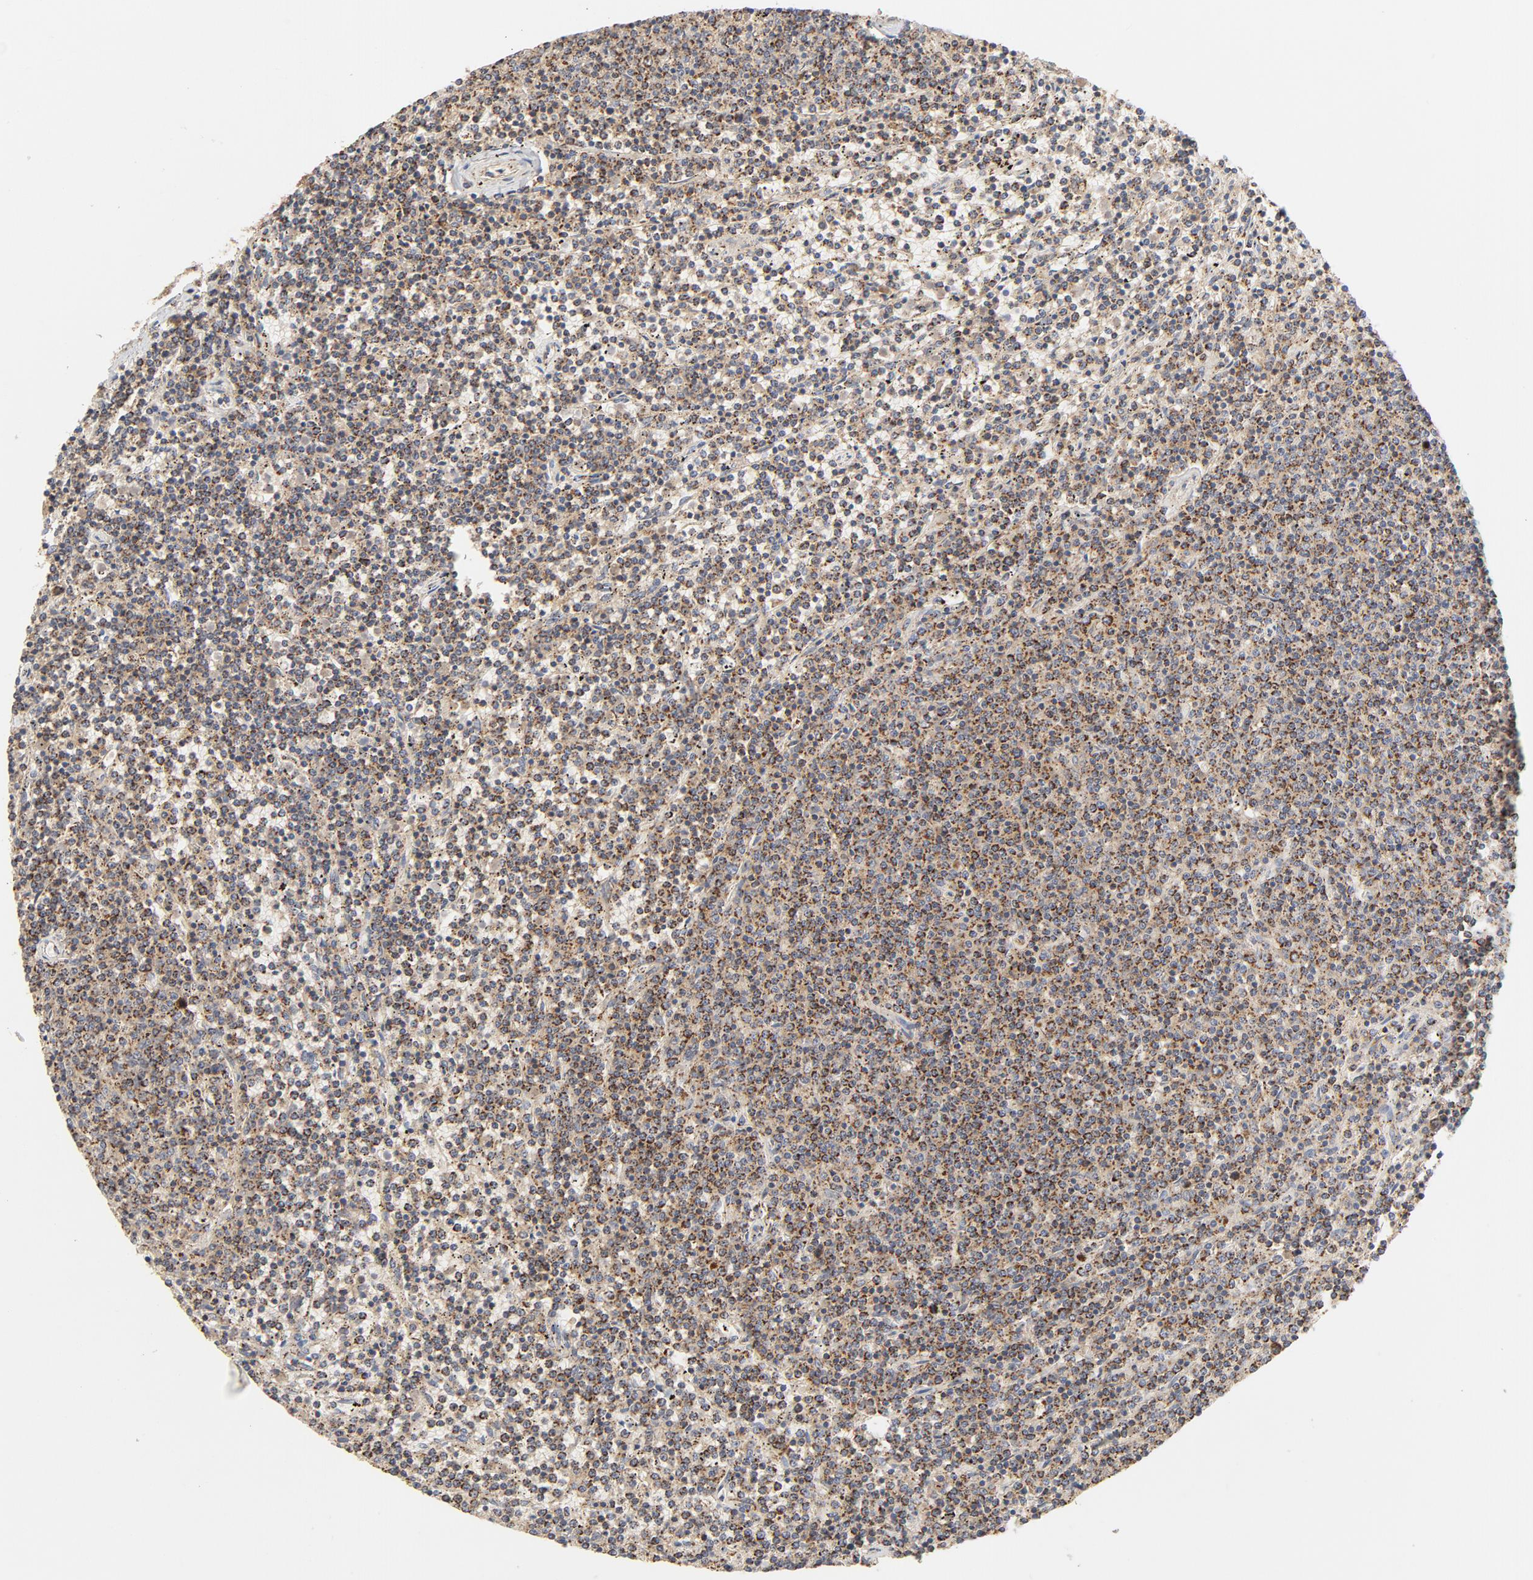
{"staining": {"intensity": "strong", "quantity": ">75%", "location": "cytoplasmic/membranous"}, "tissue": "lymphoma", "cell_type": "Tumor cells", "image_type": "cancer", "snomed": [{"axis": "morphology", "description": "Malignant lymphoma, non-Hodgkin's type, Low grade"}, {"axis": "topography", "description": "Spleen"}], "caption": "Protein staining of lymphoma tissue shows strong cytoplasmic/membranous positivity in about >75% of tumor cells.", "gene": "PCNX4", "patient": {"sex": "female", "age": 50}}